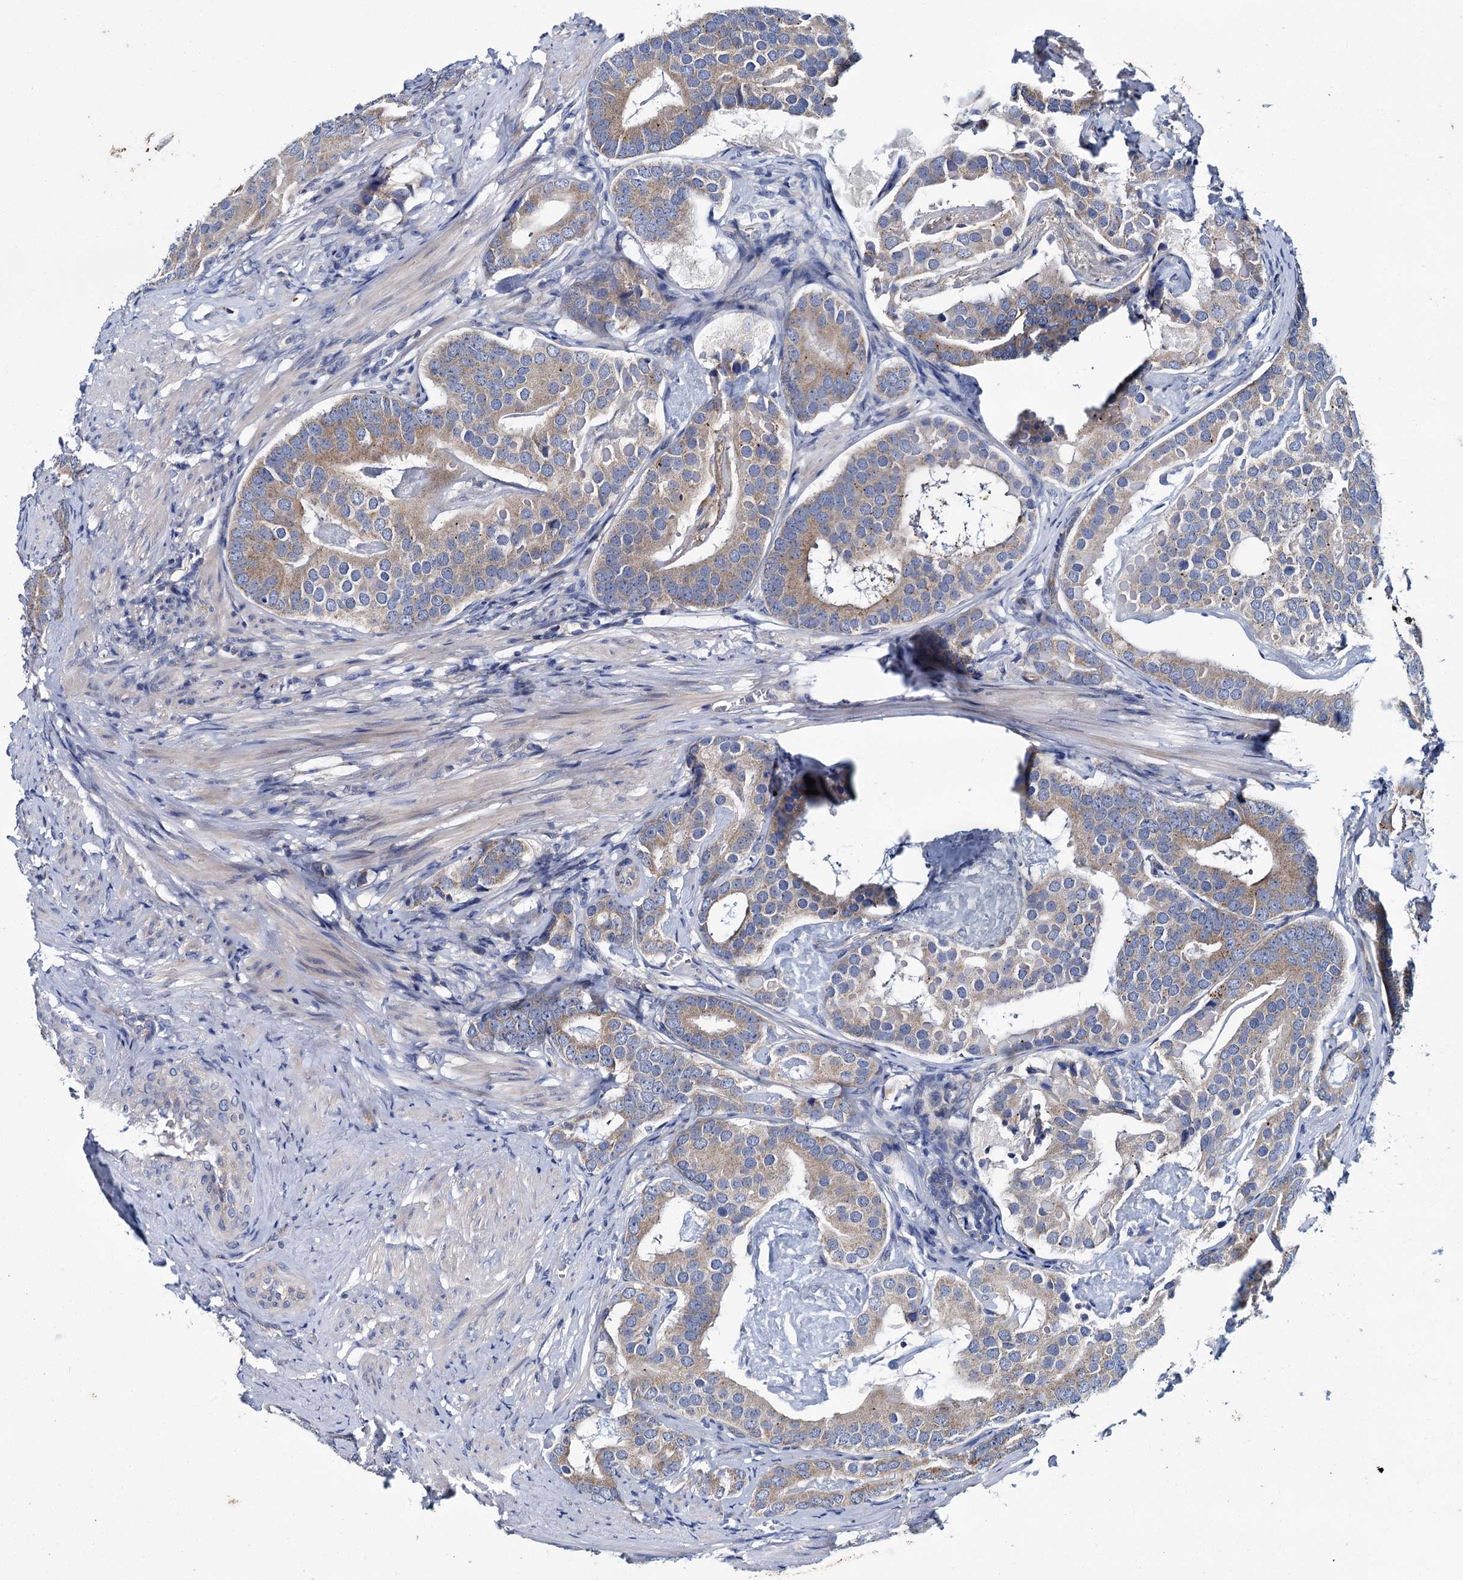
{"staining": {"intensity": "weak", "quantity": ">75%", "location": "cytoplasmic/membranous"}, "tissue": "prostate cancer", "cell_type": "Tumor cells", "image_type": "cancer", "snomed": [{"axis": "morphology", "description": "Adenocarcinoma, Low grade"}, {"axis": "topography", "description": "Prostate"}], "caption": "Immunohistochemical staining of human adenocarcinoma (low-grade) (prostate) exhibits low levels of weak cytoplasmic/membranous protein expression in about >75% of tumor cells.", "gene": "CEP295", "patient": {"sex": "male", "age": 71}}